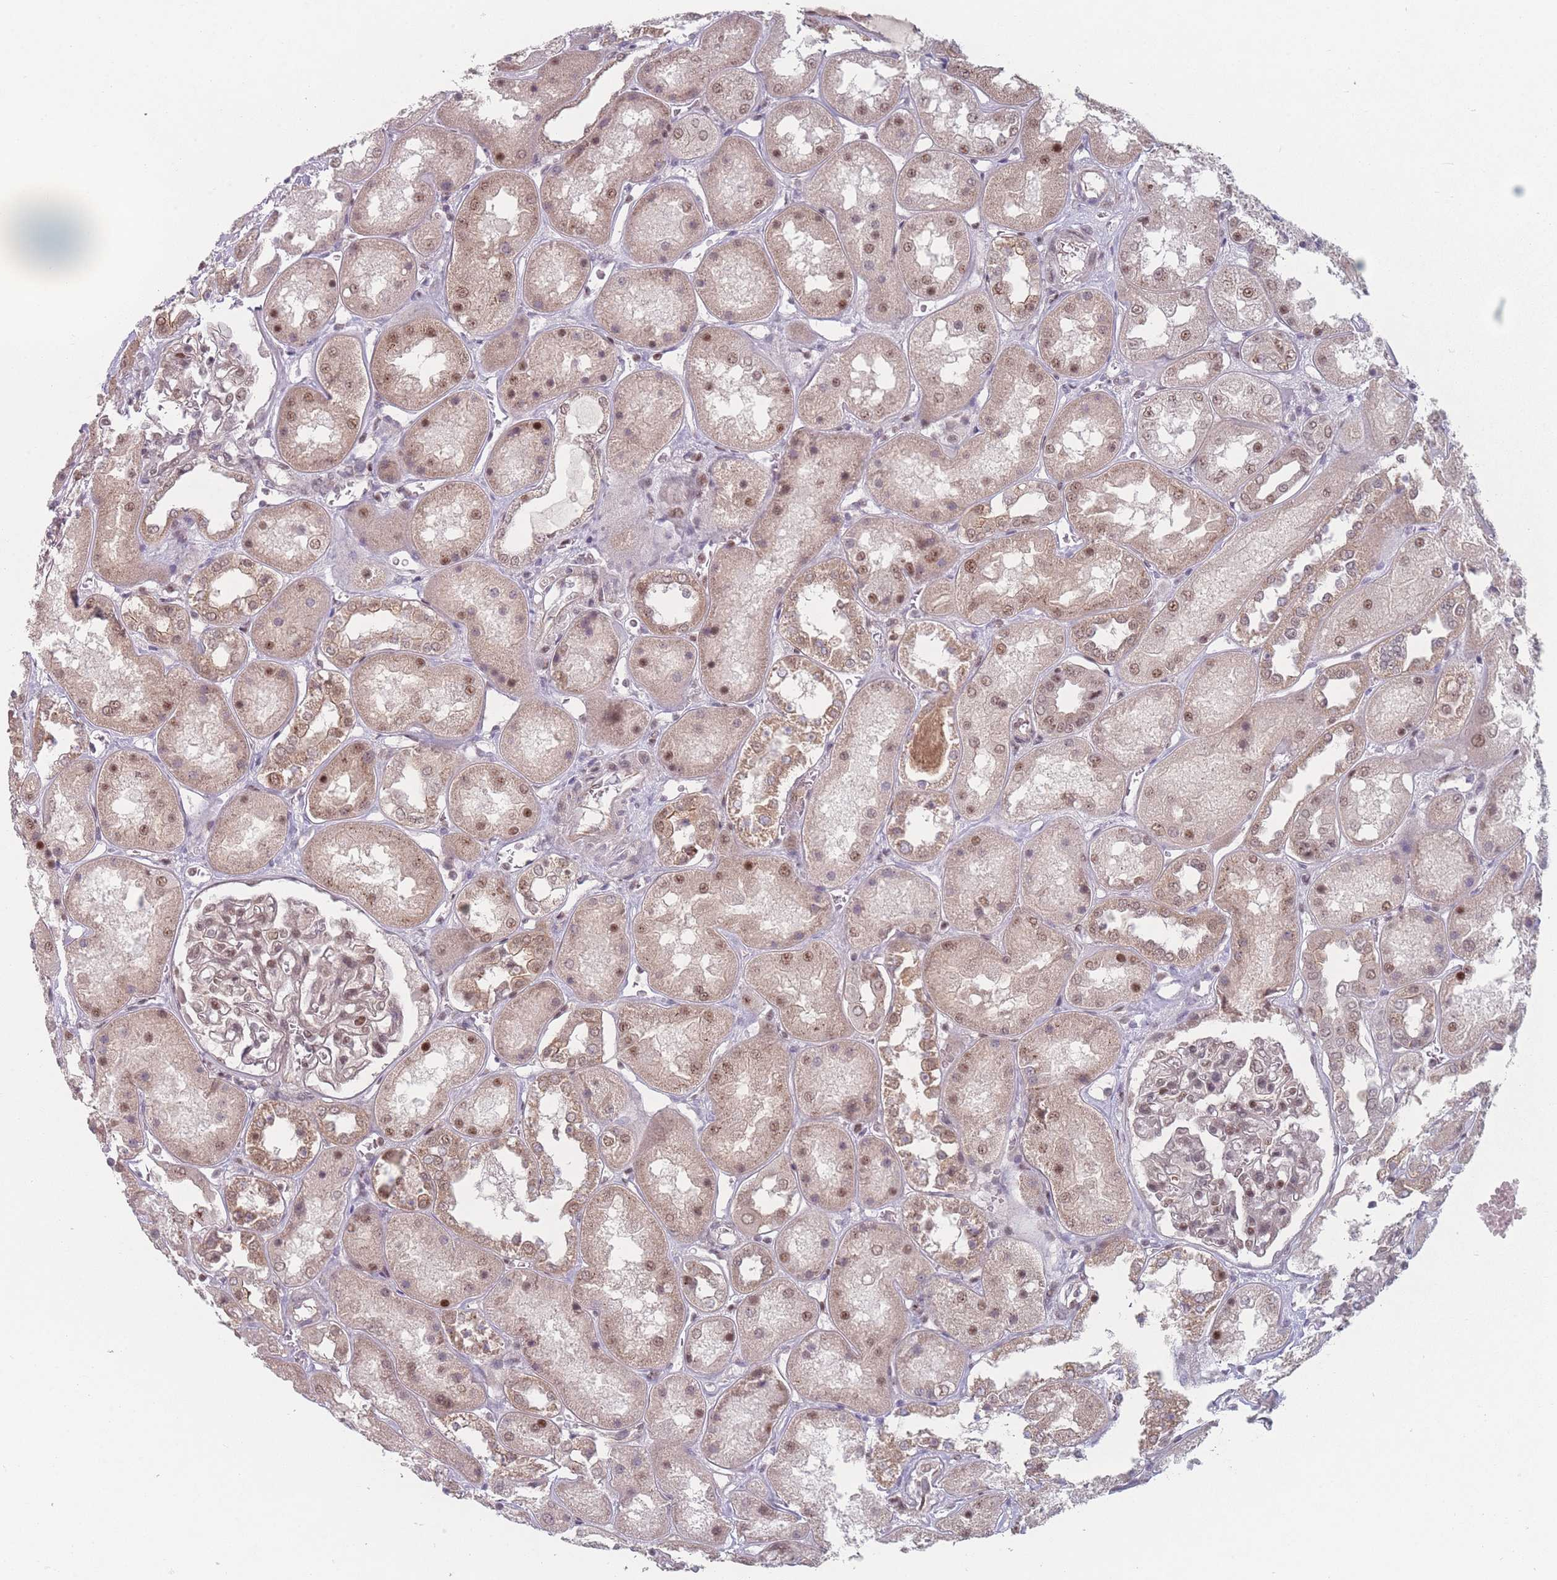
{"staining": {"intensity": "moderate", "quantity": "<25%", "location": "nuclear"}, "tissue": "kidney", "cell_type": "Cells in glomeruli", "image_type": "normal", "snomed": [{"axis": "morphology", "description": "Normal tissue, NOS"}, {"axis": "topography", "description": "Kidney"}], "caption": "IHC photomicrograph of normal kidney: human kidney stained using immunohistochemistry (IHC) exhibits low levels of moderate protein expression localized specifically in the nuclear of cells in glomeruli, appearing as a nuclear brown color.", "gene": "ZC3H14", "patient": {"sex": "male", "age": 70}}